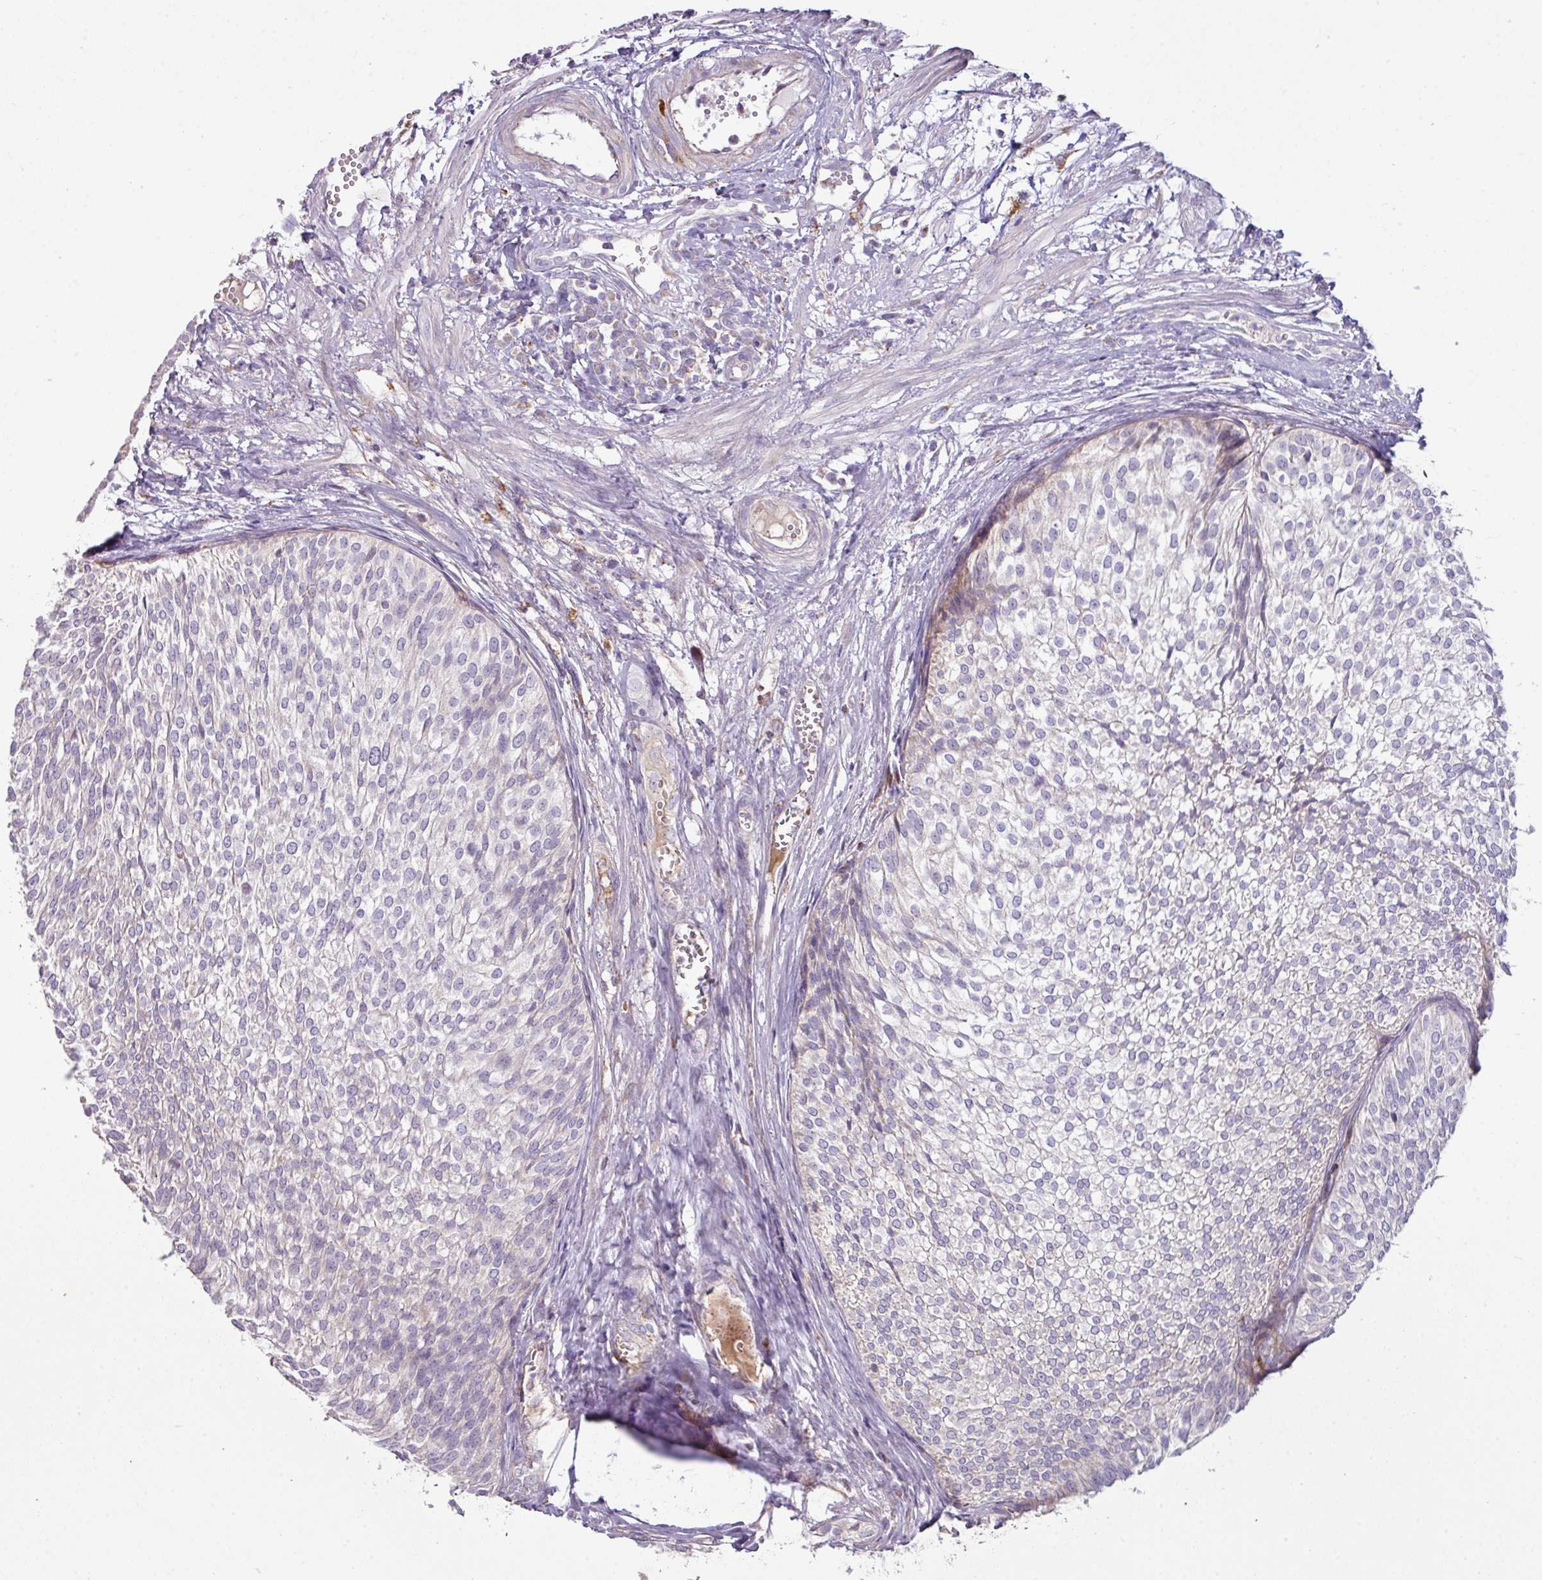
{"staining": {"intensity": "negative", "quantity": "none", "location": "none"}, "tissue": "urothelial cancer", "cell_type": "Tumor cells", "image_type": "cancer", "snomed": [{"axis": "morphology", "description": "Urothelial carcinoma, Low grade"}, {"axis": "topography", "description": "Urinary bladder"}], "caption": "IHC image of low-grade urothelial carcinoma stained for a protein (brown), which shows no expression in tumor cells.", "gene": "SQOR", "patient": {"sex": "male", "age": 91}}